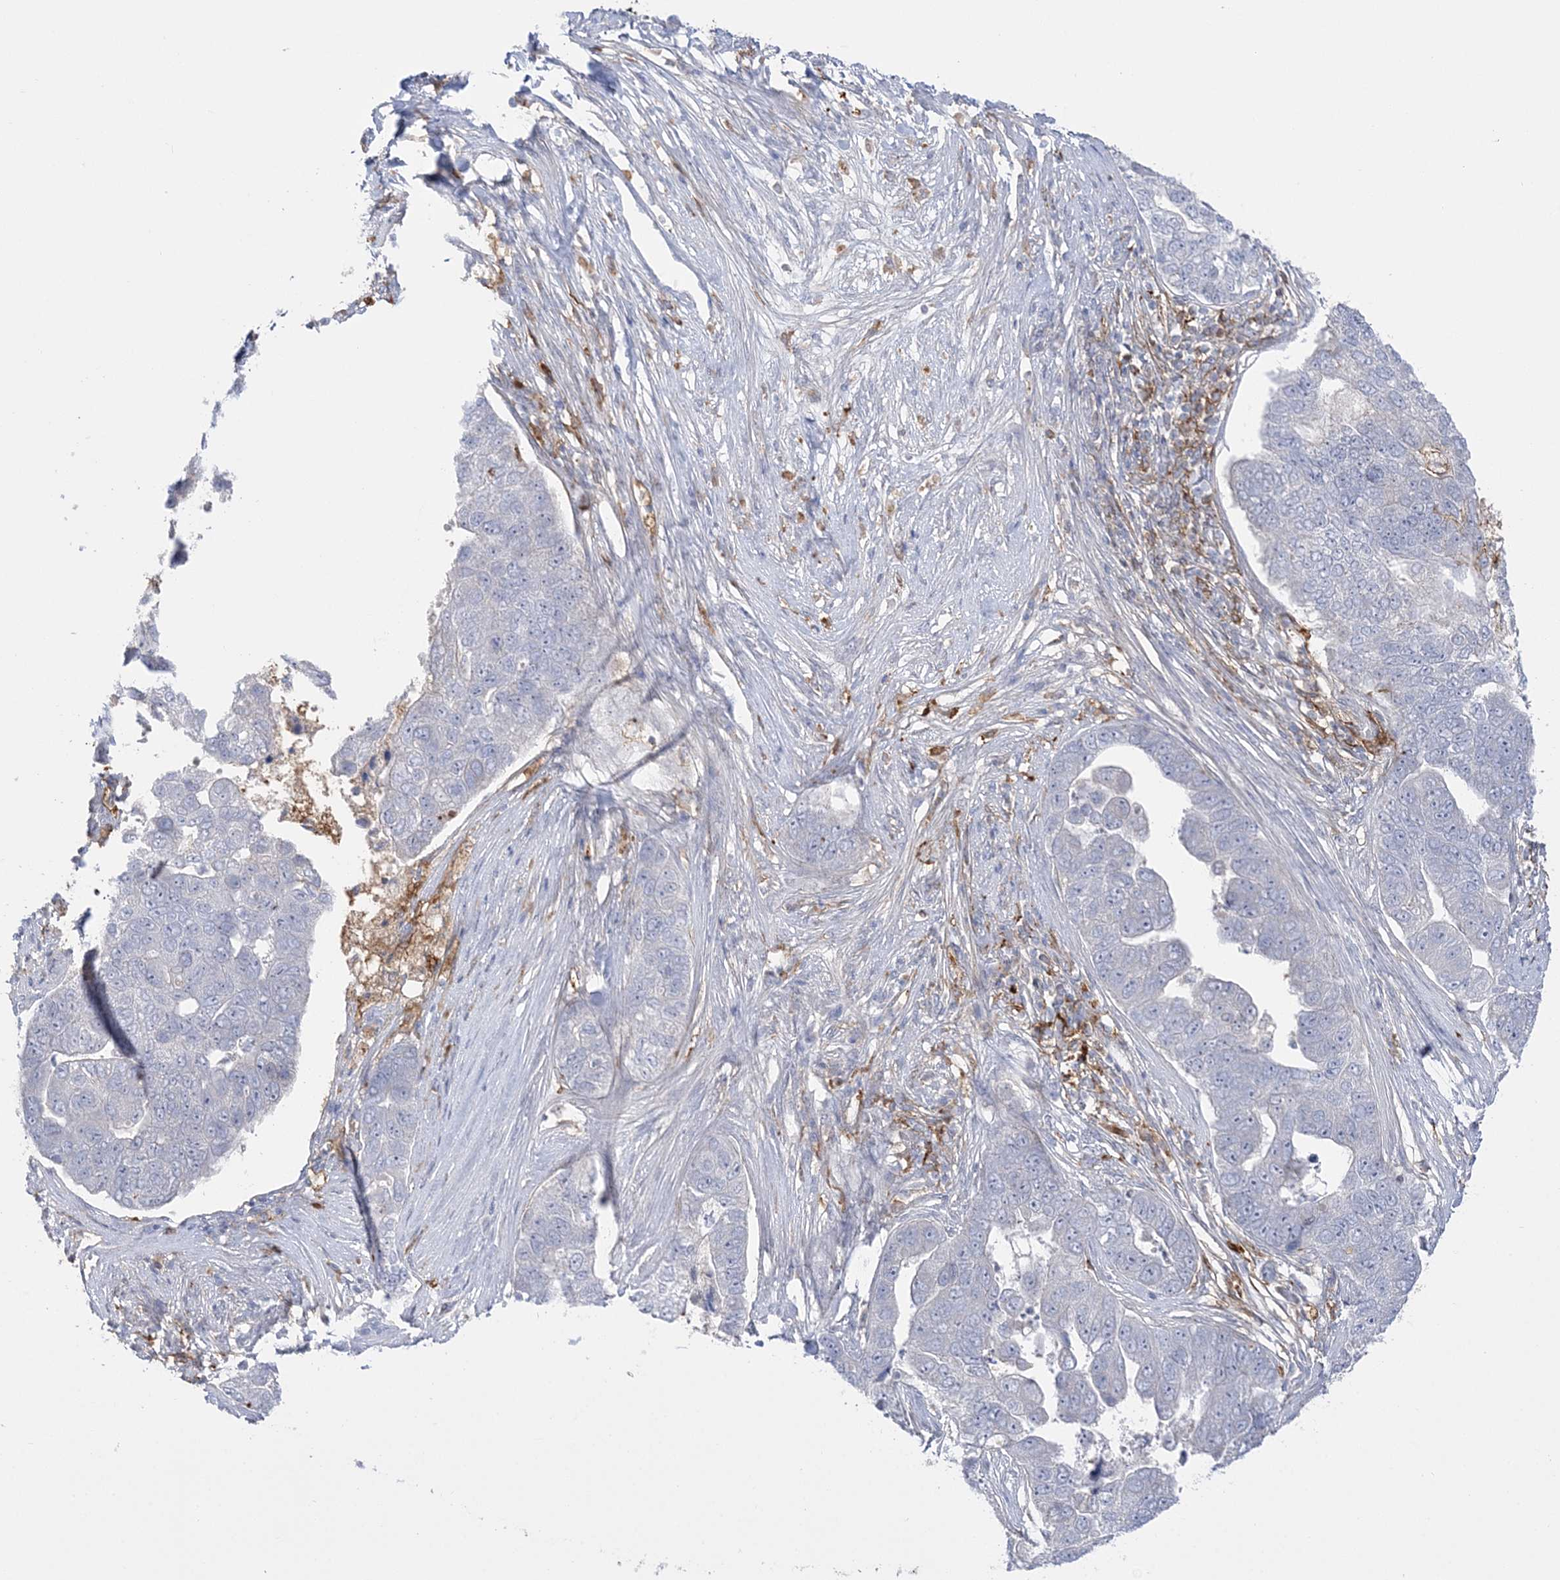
{"staining": {"intensity": "negative", "quantity": "none", "location": "none"}, "tissue": "pancreatic cancer", "cell_type": "Tumor cells", "image_type": "cancer", "snomed": [{"axis": "morphology", "description": "Adenocarcinoma, NOS"}, {"axis": "topography", "description": "Pancreas"}], "caption": "Immunohistochemical staining of human adenocarcinoma (pancreatic) exhibits no significant positivity in tumor cells.", "gene": "HAAO", "patient": {"sex": "female", "age": 61}}